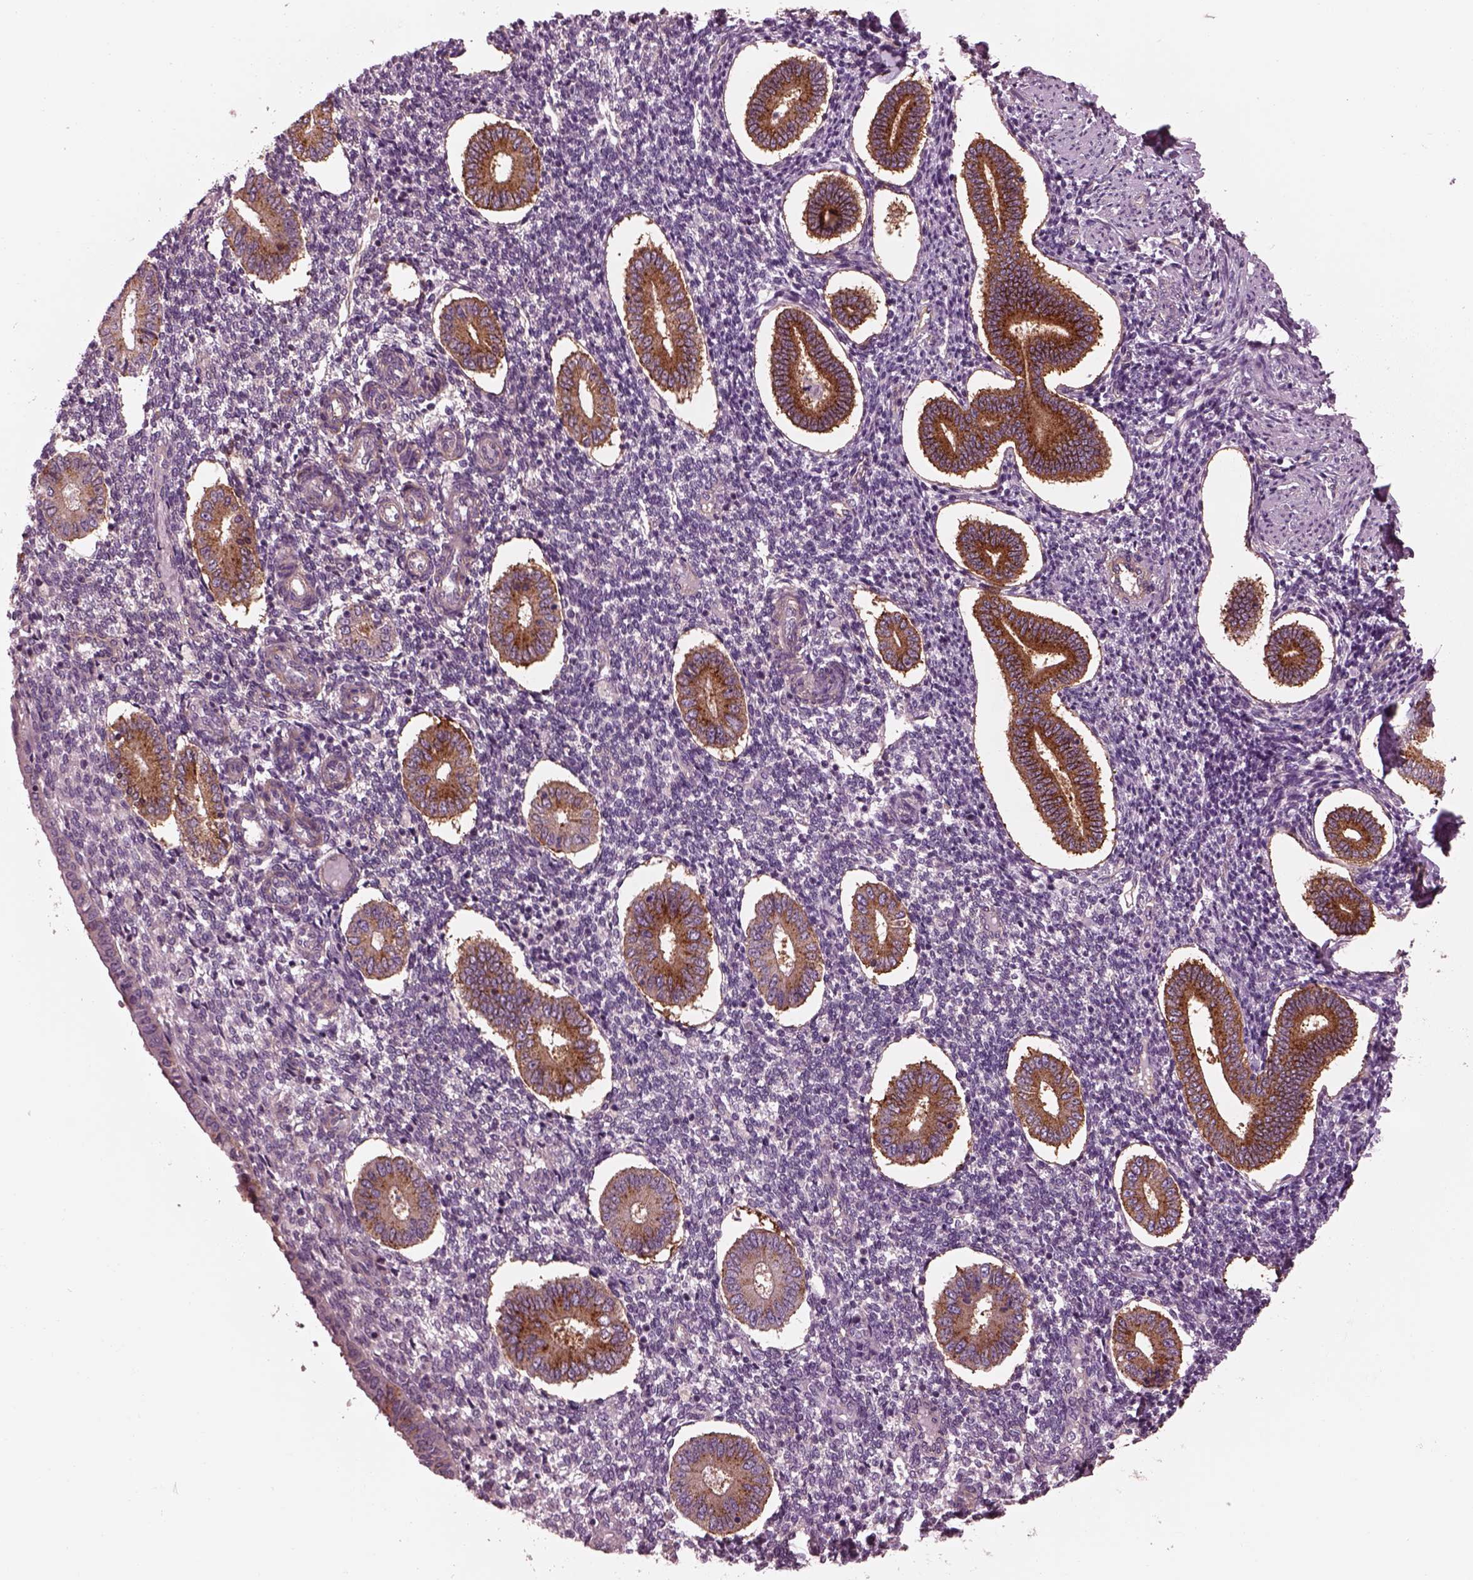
{"staining": {"intensity": "negative", "quantity": "none", "location": "none"}, "tissue": "endometrium", "cell_type": "Cells in endometrial stroma", "image_type": "normal", "snomed": [{"axis": "morphology", "description": "Normal tissue, NOS"}, {"axis": "topography", "description": "Endometrium"}], "caption": "Immunohistochemistry histopathology image of unremarkable endometrium: human endometrium stained with DAB (3,3'-diaminobenzidine) exhibits no significant protein expression in cells in endometrial stroma. (Stains: DAB (3,3'-diaminobenzidine) immunohistochemistry (IHC) with hematoxylin counter stain, Microscopy: brightfield microscopy at high magnification).", "gene": "ELAPOR1", "patient": {"sex": "female", "age": 40}}